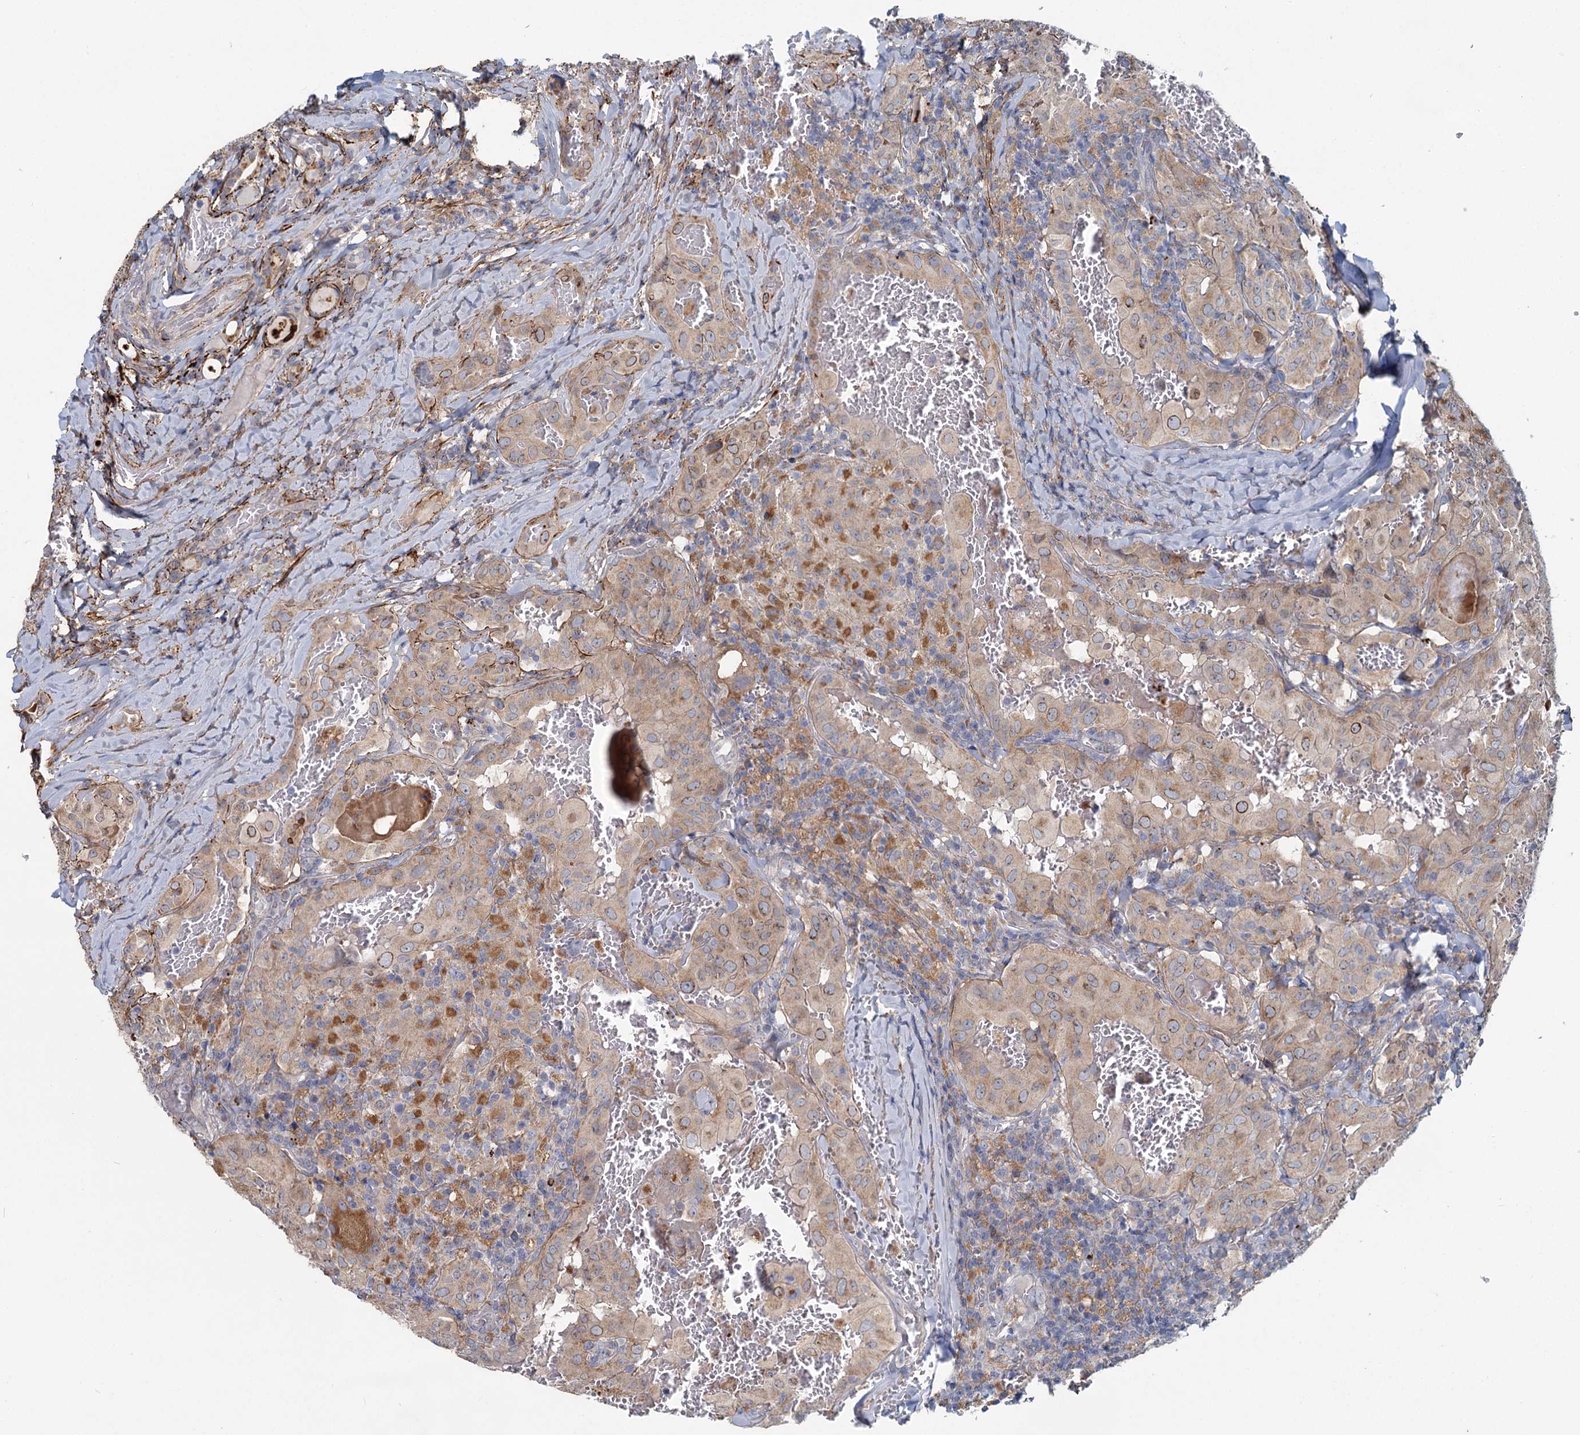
{"staining": {"intensity": "moderate", "quantity": "<25%", "location": "cytoplasmic/membranous"}, "tissue": "thyroid cancer", "cell_type": "Tumor cells", "image_type": "cancer", "snomed": [{"axis": "morphology", "description": "Papillary adenocarcinoma, NOS"}, {"axis": "topography", "description": "Thyroid gland"}], "caption": "Thyroid cancer was stained to show a protein in brown. There is low levels of moderate cytoplasmic/membranous expression in approximately <25% of tumor cells.", "gene": "ADCY2", "patient": {"sex": "female", "age": 72}}